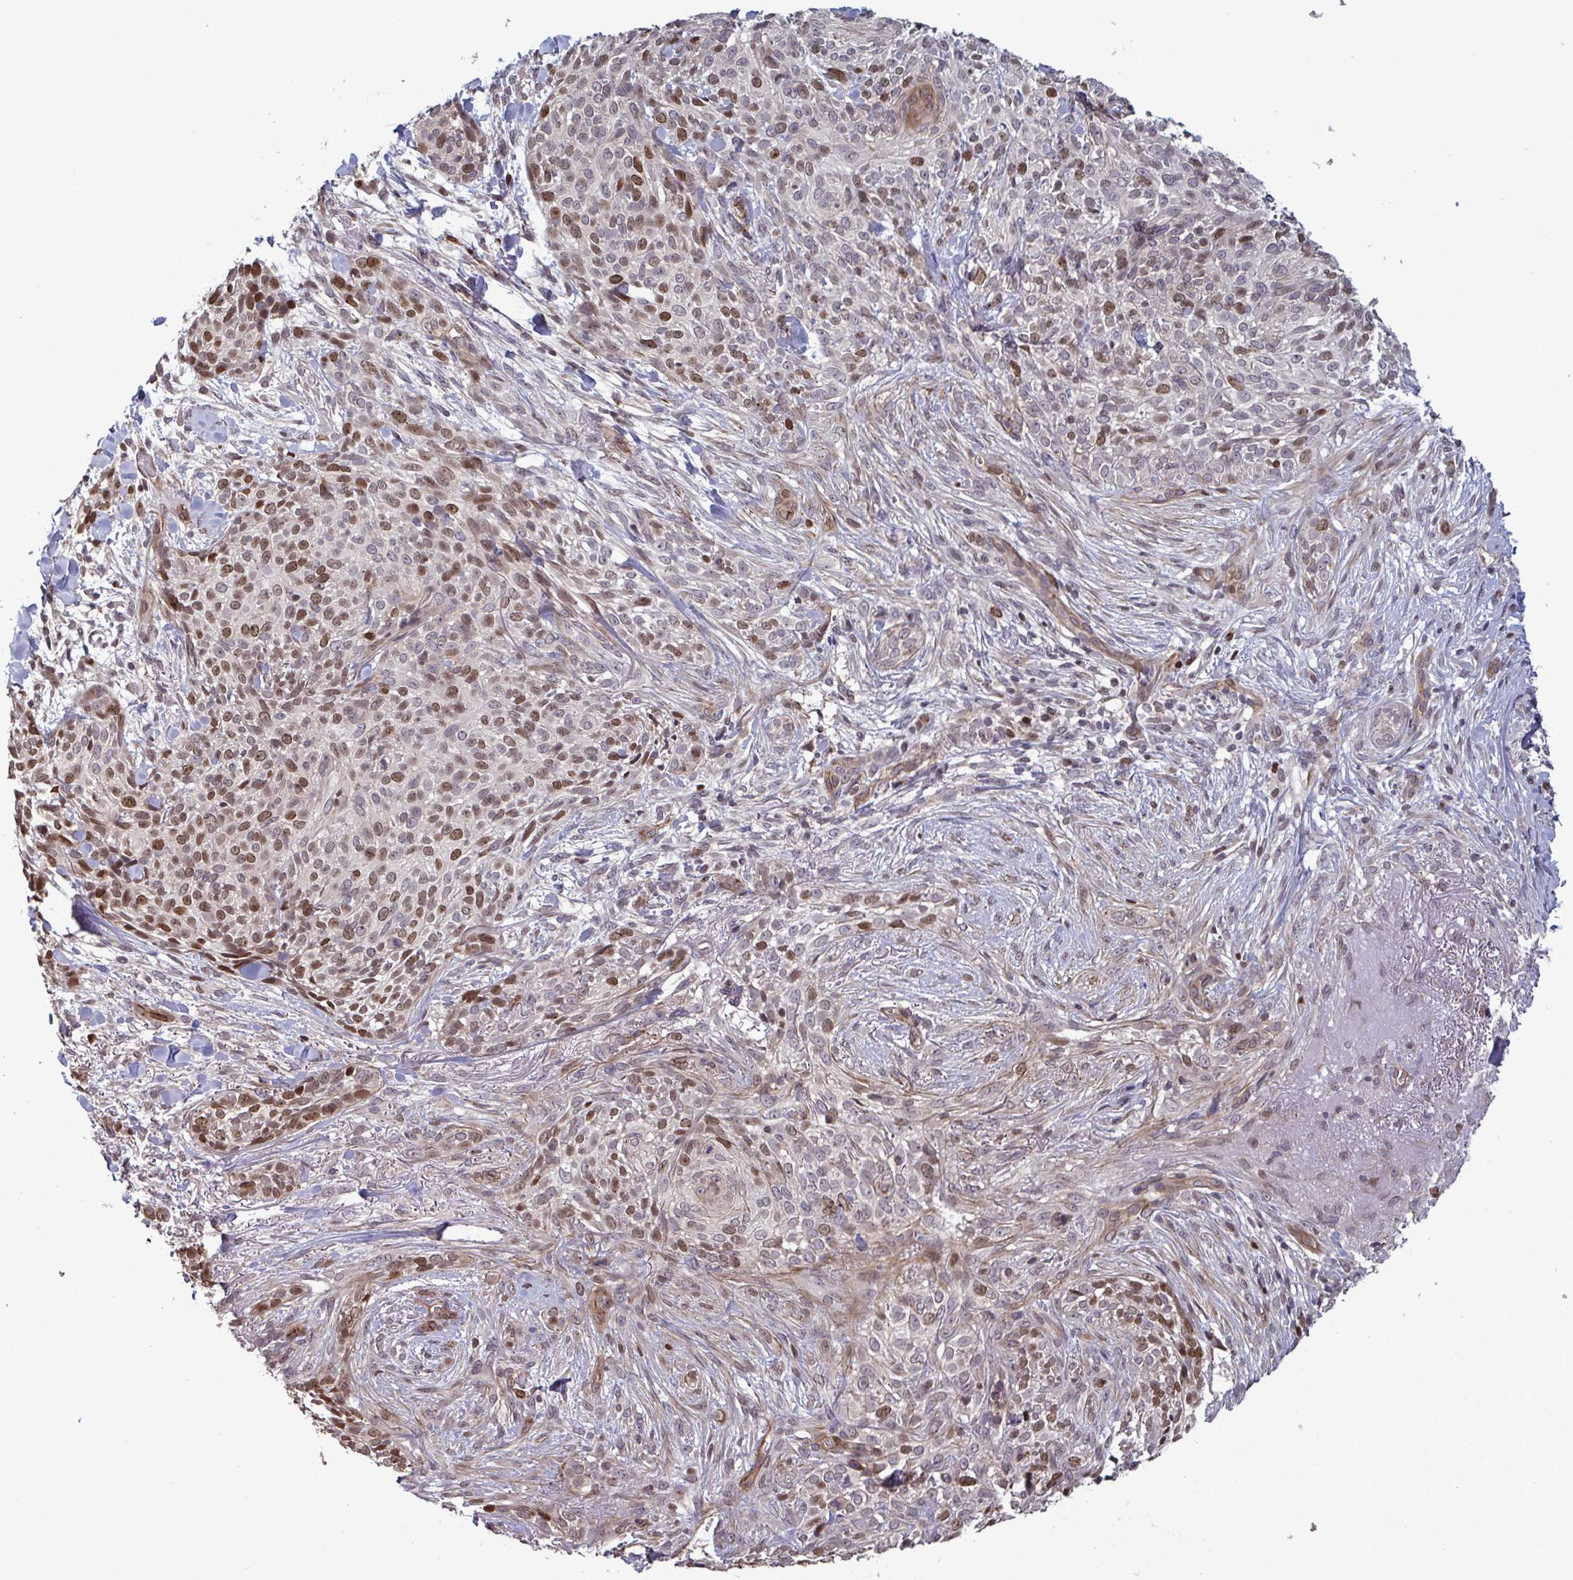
{"staining": {"intensity": "moderate", "quantity": "25%-75%", "location": "nuclear"}, "tissue": "skin cancer", "cell_type": "Tumor cells", "image_type": "cancer", "snomed": [{"axis": "morphology", "description": "Basal cell carcinoma"}, {"axis": "topography", "description": "Skin"}, {"axis": "topography", "description": "Skin of face"}], "caption": "Human skin cancer (basal cell carcinoma) stained for a protein (brown) displays moderate nuclear positive expression in approximately 25%-75% of tumor cells.", "gene": "IPO5", "patient": {"sex": "female", "age": 90}}